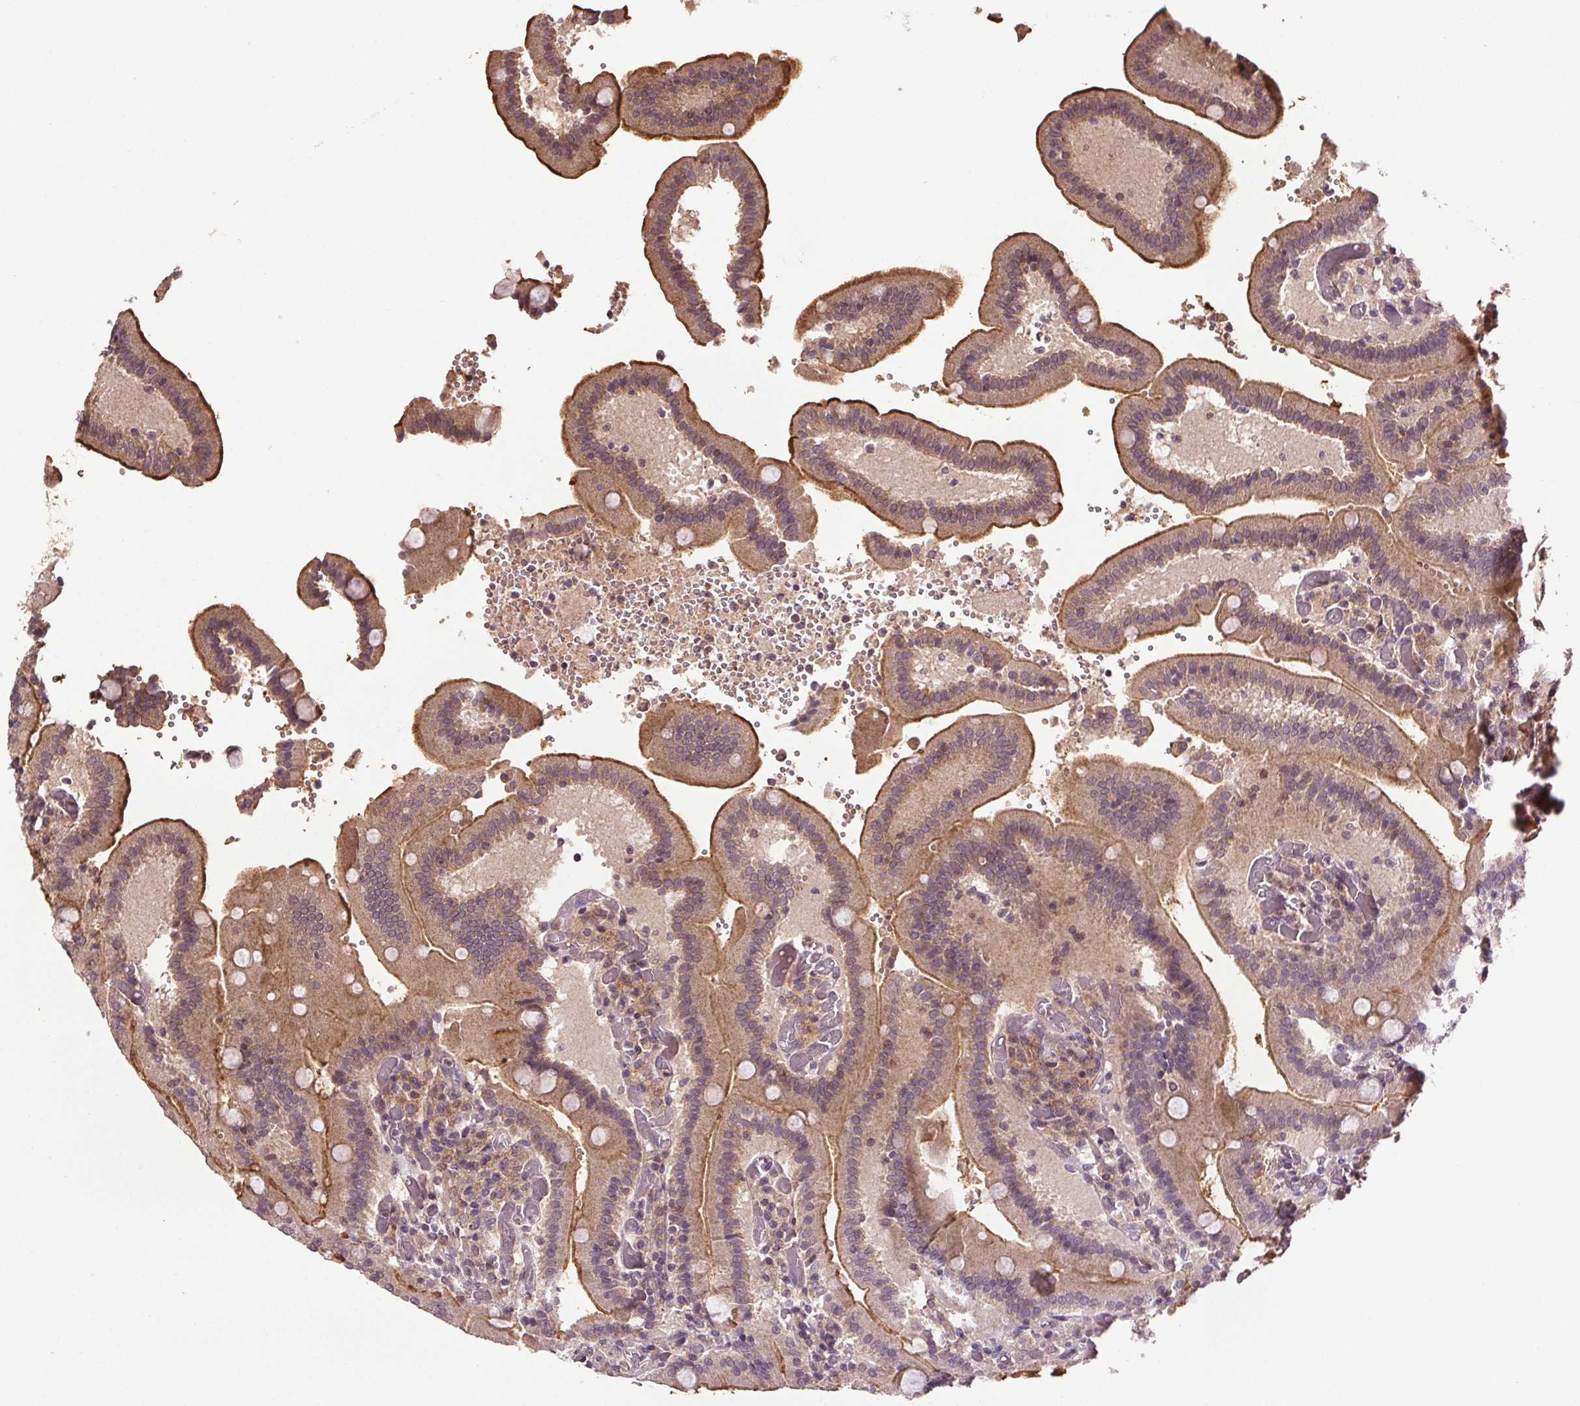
{"staining": {"intensity": "strong", "quantity": "25%-75%", "location": "cytoplasmic/membranous"}, "tissue": "duodenum", "cell_type": "Glandular cells", "image_type": "normal", "snomed": [{"axis": "morphology", "description": "Normal tissue, NOS"}, {"axis": "topography", "description": "Duodenum"}], "caption": "Glandular cells reveal high levels of strong cytoplasmic/membranous positivity in approximately 25%-75% of cells in benign human duodenum. Nuclei are stained in blue.", "gene": "EPHB3", "patient": {"sex": "female", "age": 62}}